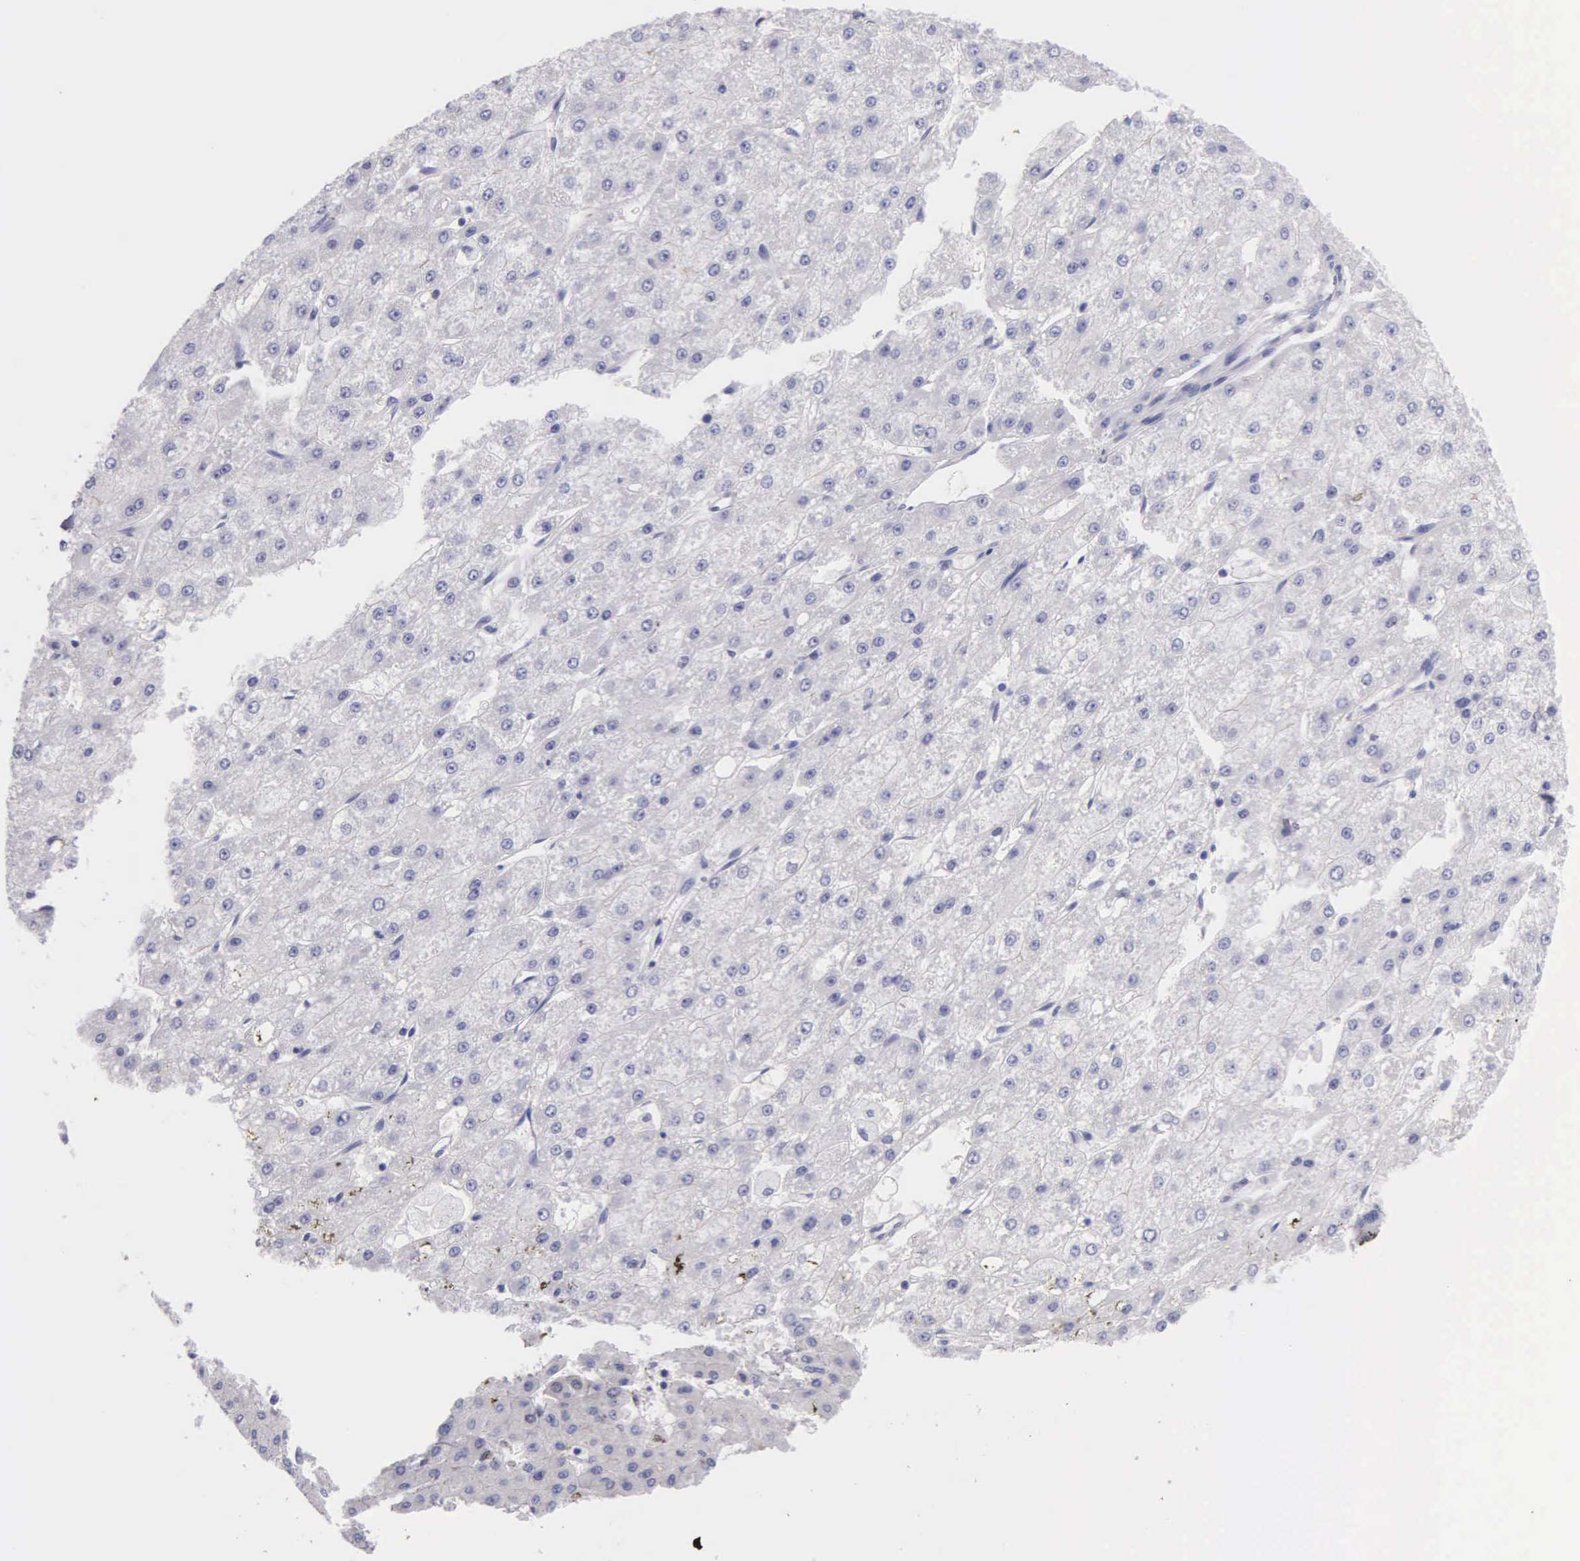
{"staining": {"intensity": "negative", "quantity": "none", "location": "none"}, "tissue": "liver cancer", "cell_type": "Tumor cells", "image_type": "cancer", "snomed": [{"axis": "morphology", "description": "Carcinoma, Hepatocellular, NOS"}, {"axis": "topography", "description": "Liver"}], "caption": "Tumor cells are negative for brown protein staining in liver cancer (hepatocellular carcinoma).", "gene": "GSTT2", "patient": {"sex": "female", "age": 52}}